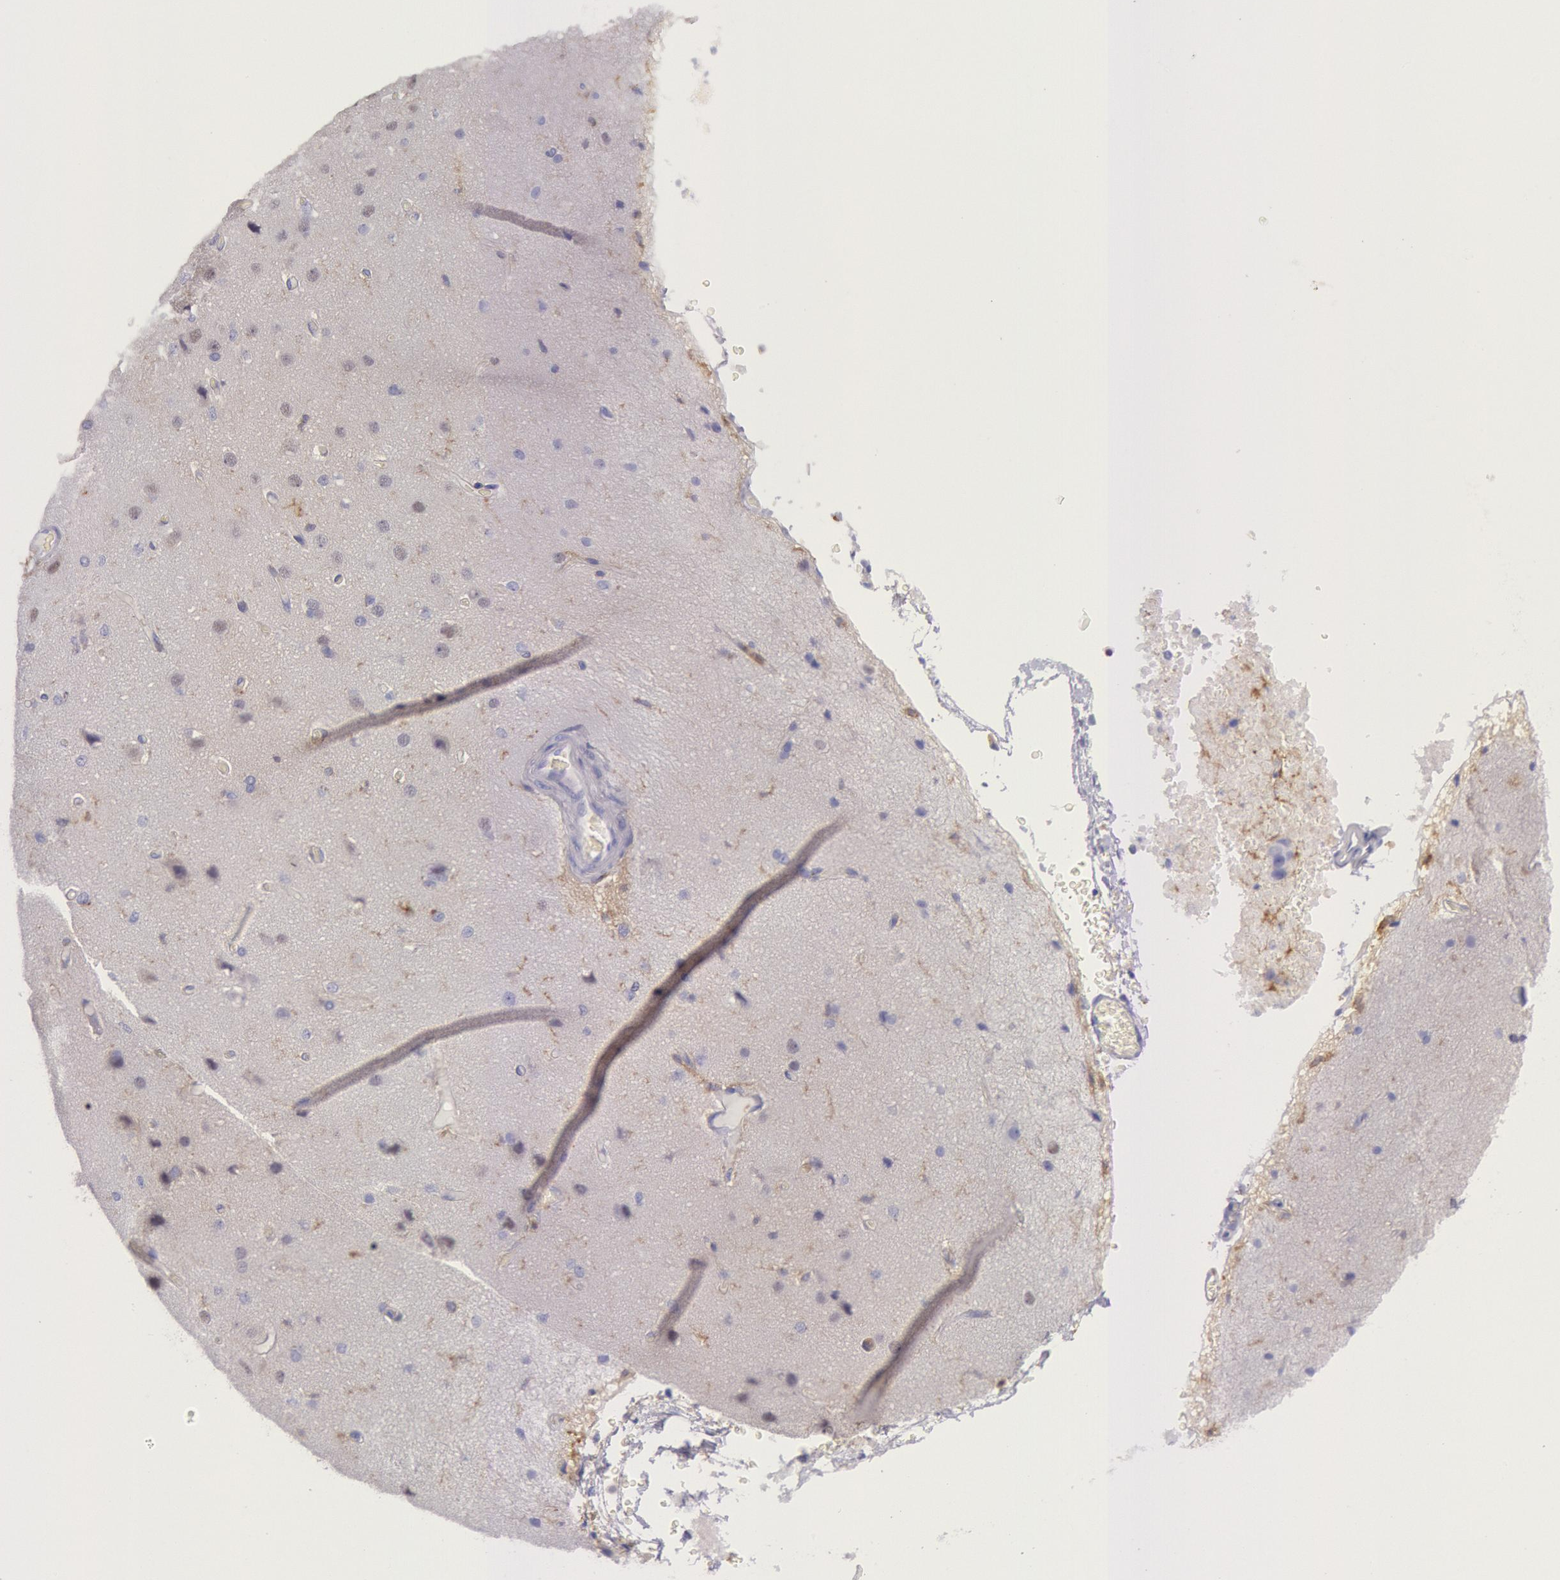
{"staining": {"intensity": "negative", "quantity": "none", "location": "none"}, "tissue": "cerebral cortex", "cell_type": "Endothelial cells", "image_type": "normal", "snomed": [{"axis": "morphology", "description": "Normal tissue, NOS"}, {"axis": "morphology", "description": "Glioma, malignant, High grade"}, {"axis": "topography", "description": "Cerebral cortex"}], "caption": "There is no significant positivity in endothelial cells of cerebral cortex. (DAB (3,3'-diaminobenzidine) immunohistochemistry visualized using brightfield microscopy, high magnification).", "gene": "LYN", "patient": {"sex": "male", "age": 77}}